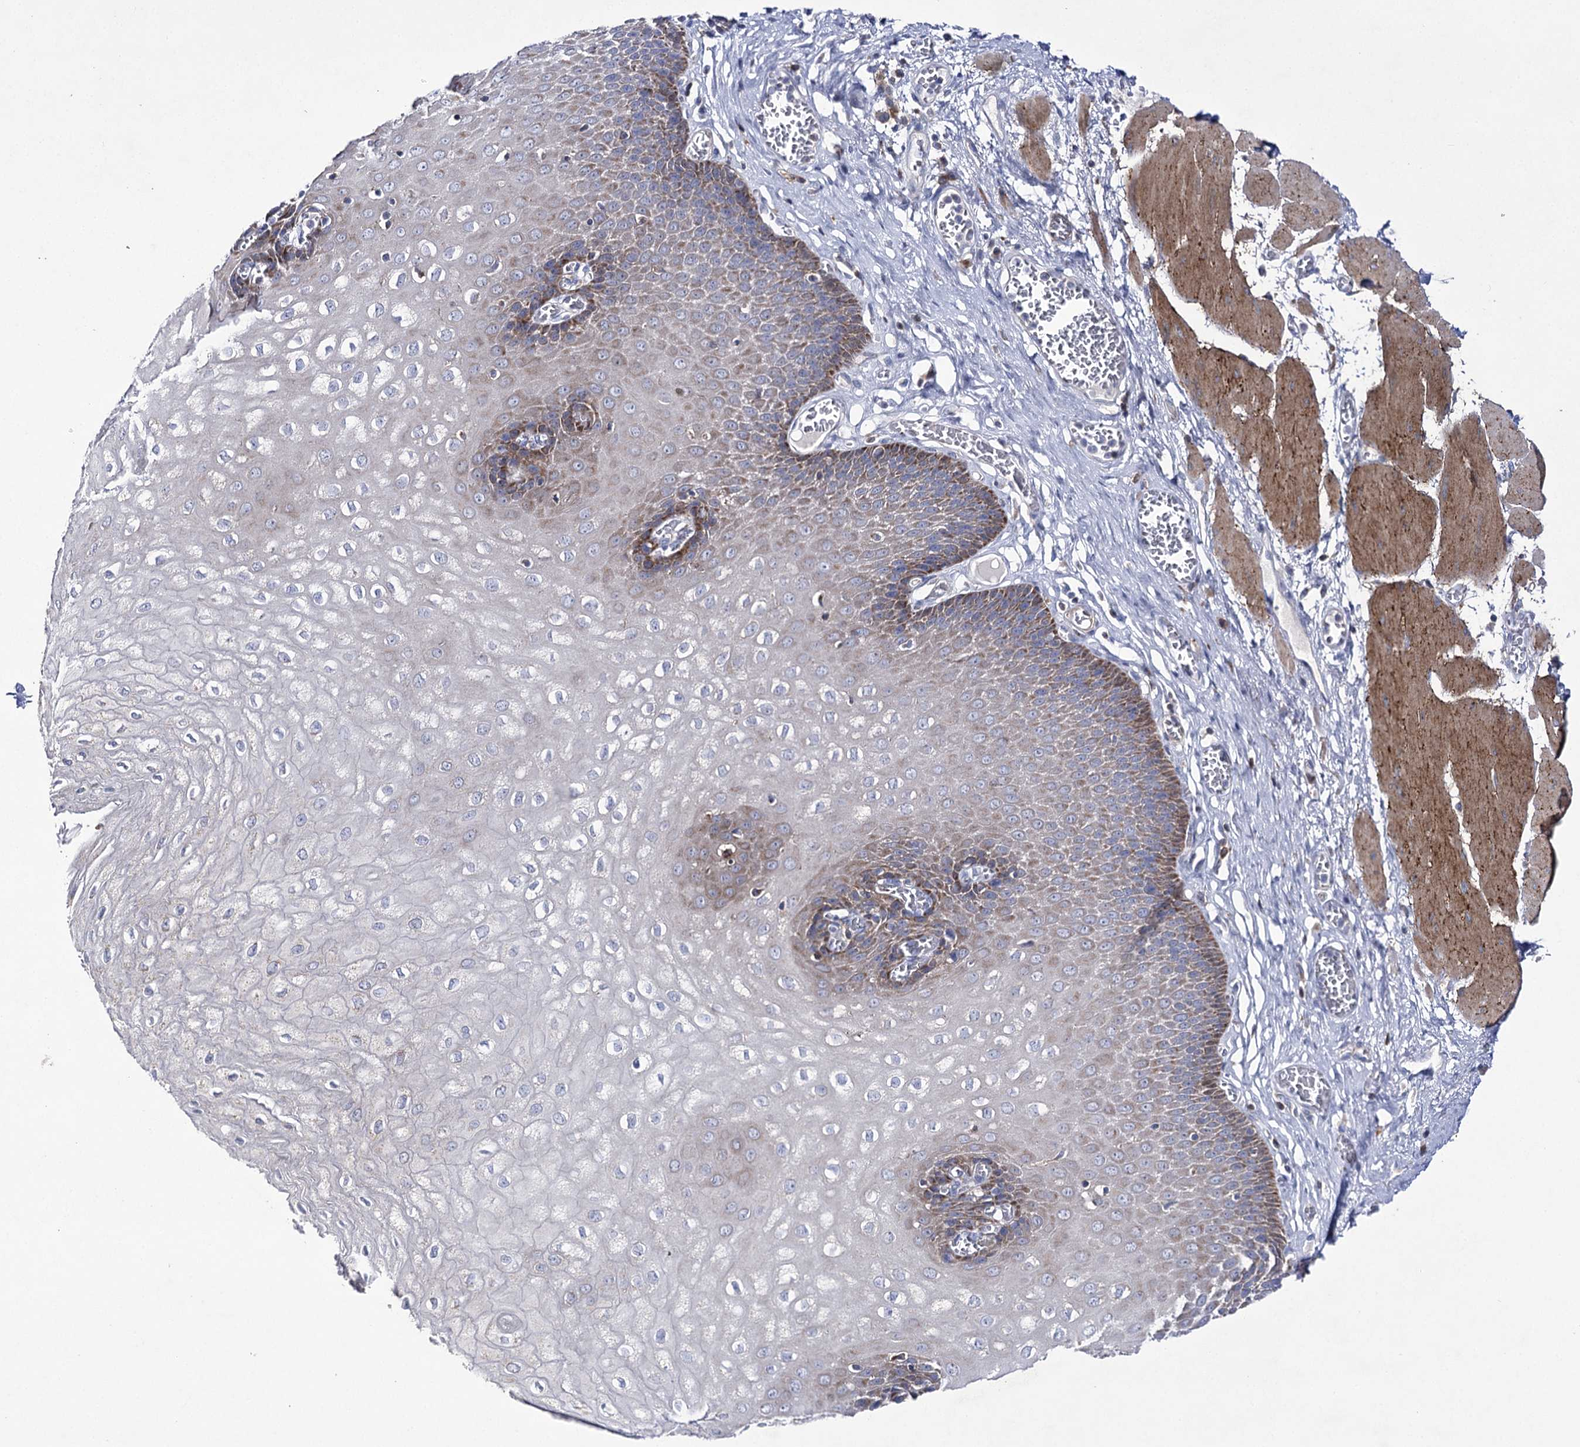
{"staining": {"intensity": "moderate", "quantity": "25%-75%", "location": "cytoplasmic/membranous"}, "tissue": "esophagus", "cell_type": "Squamous epithelial cells", "image_type": "normal", "snomed": [{"axis": "morphology", "description": "Normal tissue, NOS"}, {"axis": "topography", "description": "Esophagus"}], "caption": "A high-resolution micrograph shows immunohistochemistry staining of unremarkable esophagus, which shows moderate cytoplasmic/membranous staining in approximately 25%-75% of squamous epithelial cells. The protein of interest is shown in brown color, while the nuclei are stained blue.", "gene": "COX15", "patient": {"sex": "male", "age": 60}}